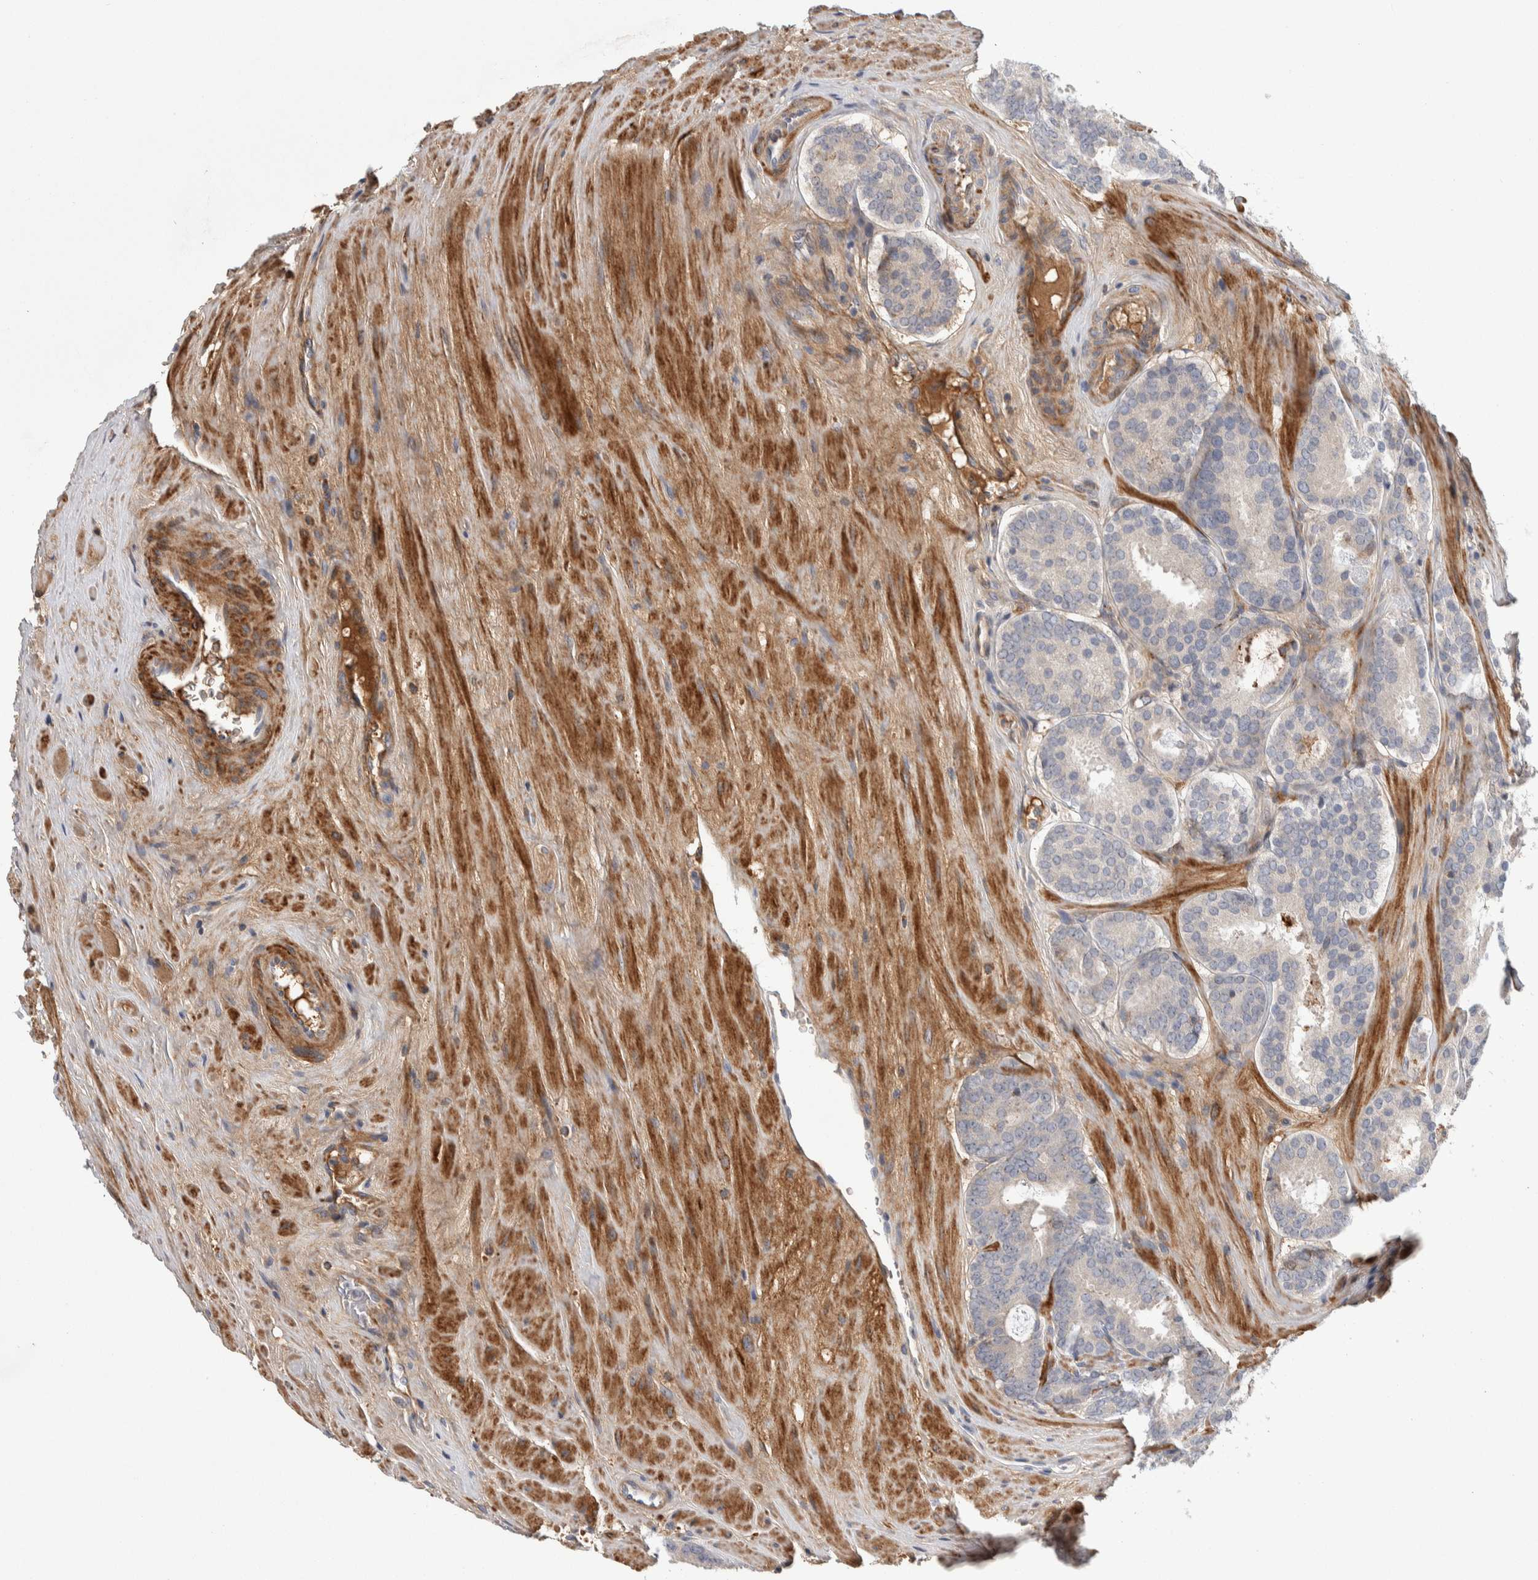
{"staining": {"intensity": "negative", "quantity": "none", "location": "none"}, "tissue": "prostate cancer", "cell_type": "Tumor cells", "image_type": "cancer", "snomed": [{"axis": "morphology", "description": "Adenocarcinoma, Low grade"}, {"axis": "topography", "description": "Prostate"}], "caption": "Prostate adenocarcinoma (low-grade) was stained to show a protein in brown. There is no significant expression in tumor cells.", "gene": "PSMG3", "patient": {"sex": "male", "age": 69}}